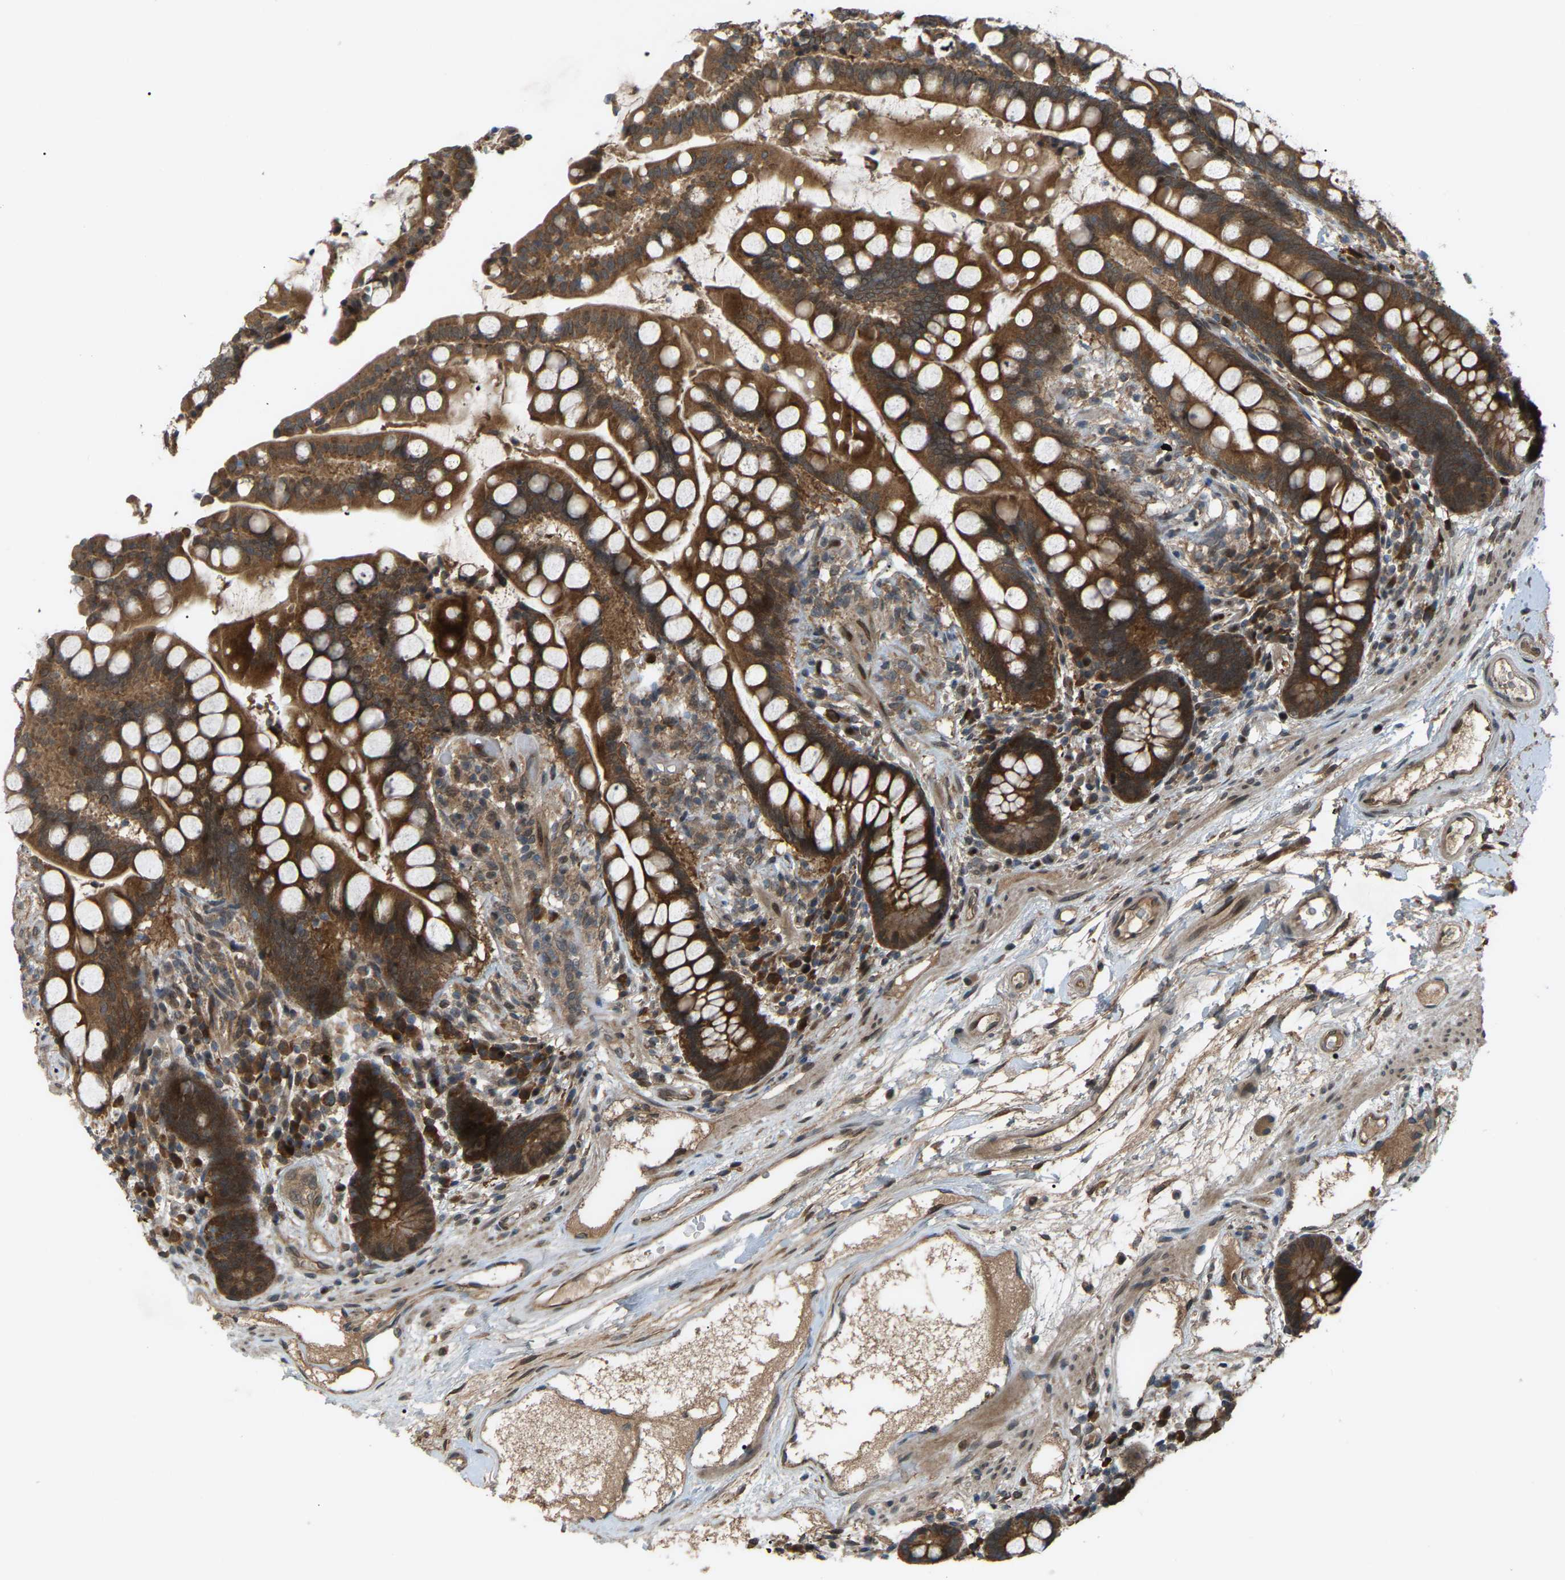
{"staining": {"intensity": "moderate", "quantity": ">75%", "location": "cytoplasmic/membranous"}, "tissue": "colon", "cell_type": "Endothelial cells", "image_type": "normal", "snomed": [{"axis": "morphology", "description": "Normal tissue, NOS"}, {"axis": "topography", "description": "Colon"}], "caption": "This is a histology image of immunohistochemistry staining of unremarkable colon, which shows moderate staining in the cytoplasmic/membranous of endothelial cells.", "gene": "CROT", "patient": {"sex": "male", "age": 73}}